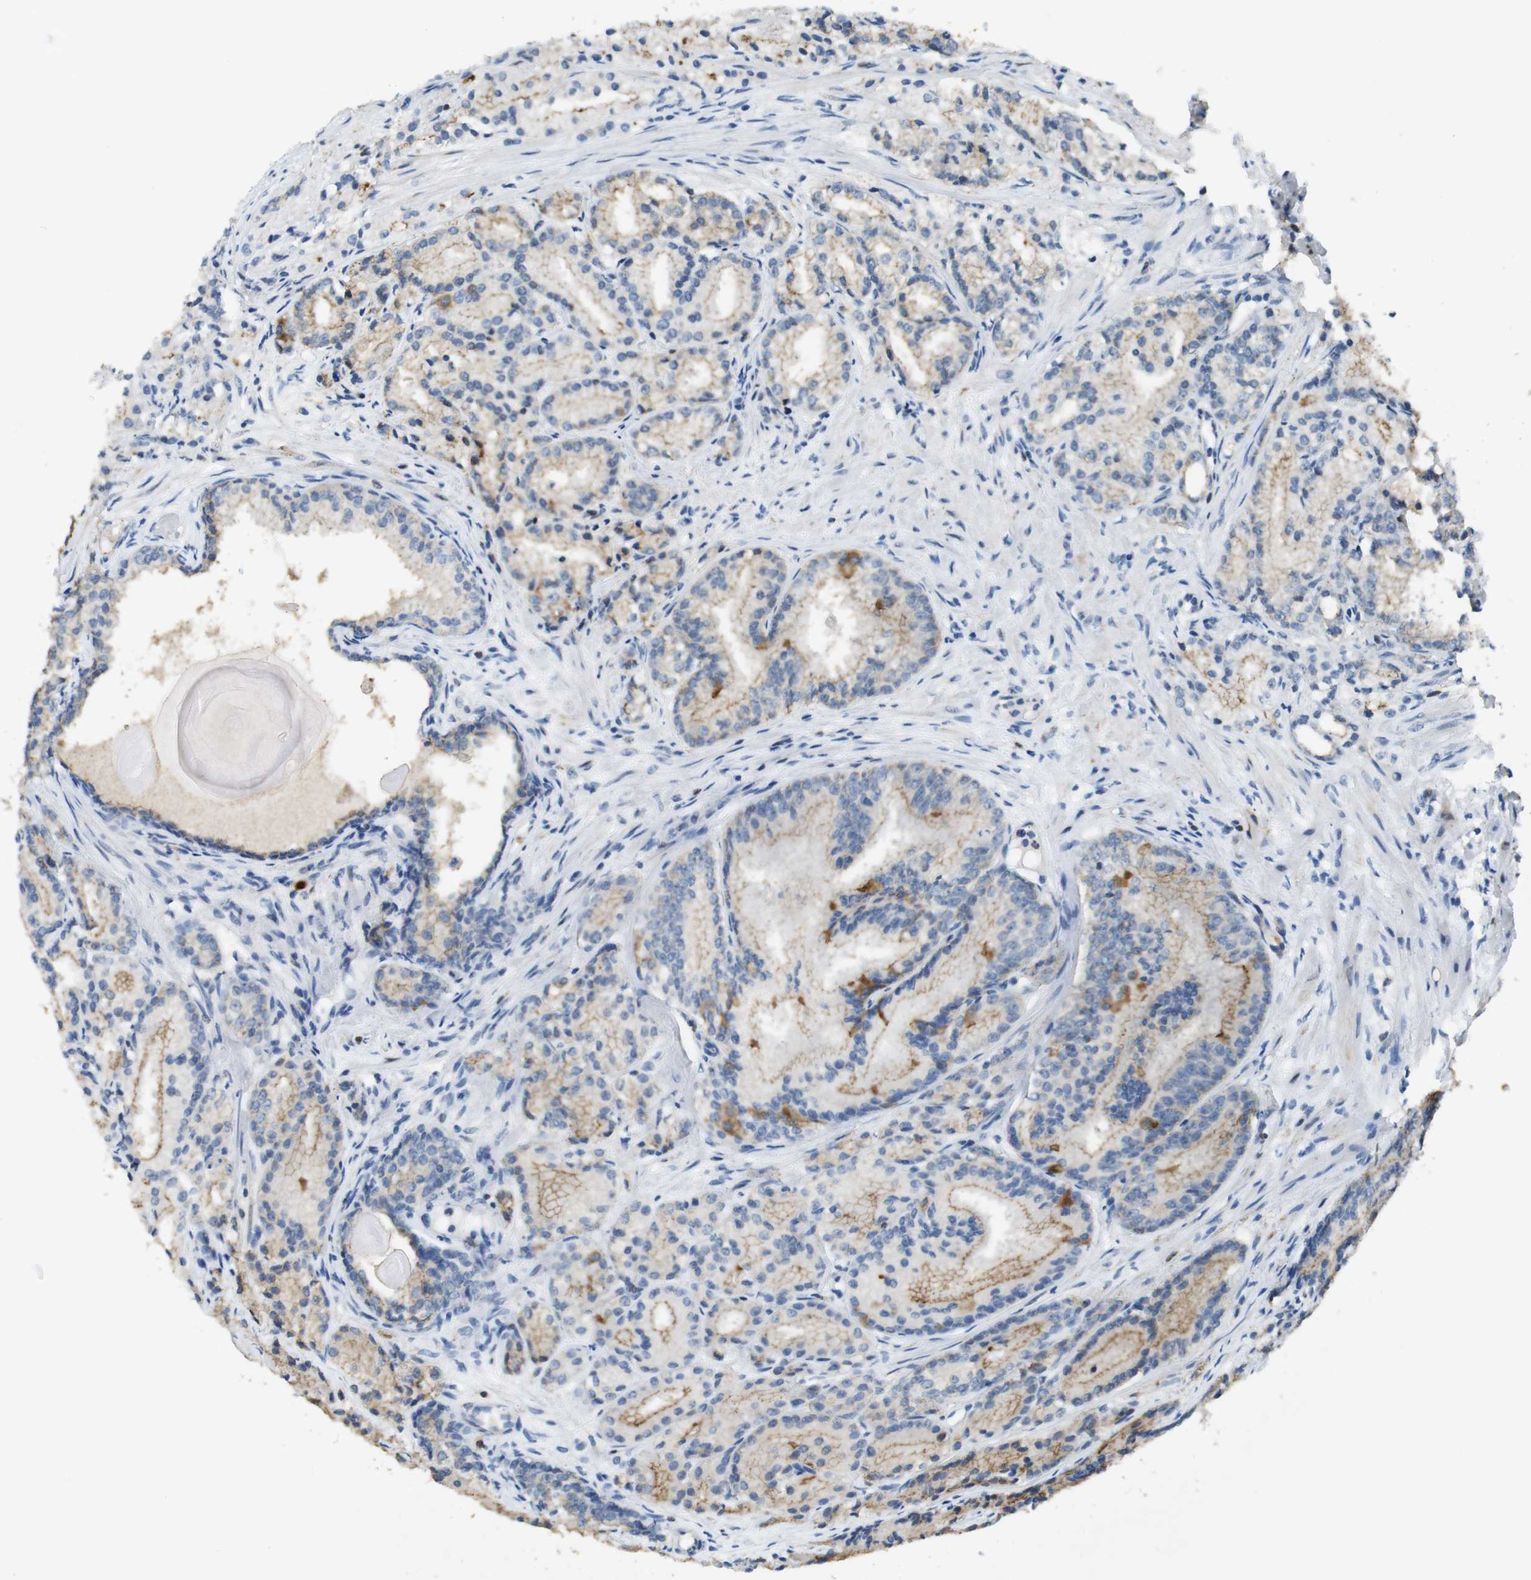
{"staining": {"intensity": "weak", "quantity": "25%-75%", "location": "cytoplasmic/membranous"}, "tissue": "prostate cancer", "cell_type": "Tumor cells", "image_type": "cancer", "snomed": [{"axis": "morphology", "description": "Adenocarcinoma, Low grade"}, {"axis": "topography", "description": "Prostate"}], "caption": "Weak cytoplasmic/membranous protein staining is appreciated in about 25%-75% of tumor cells in prostate cancer.", "gene": "TJP3", "patient": {"sex": "male", "age": 72}}